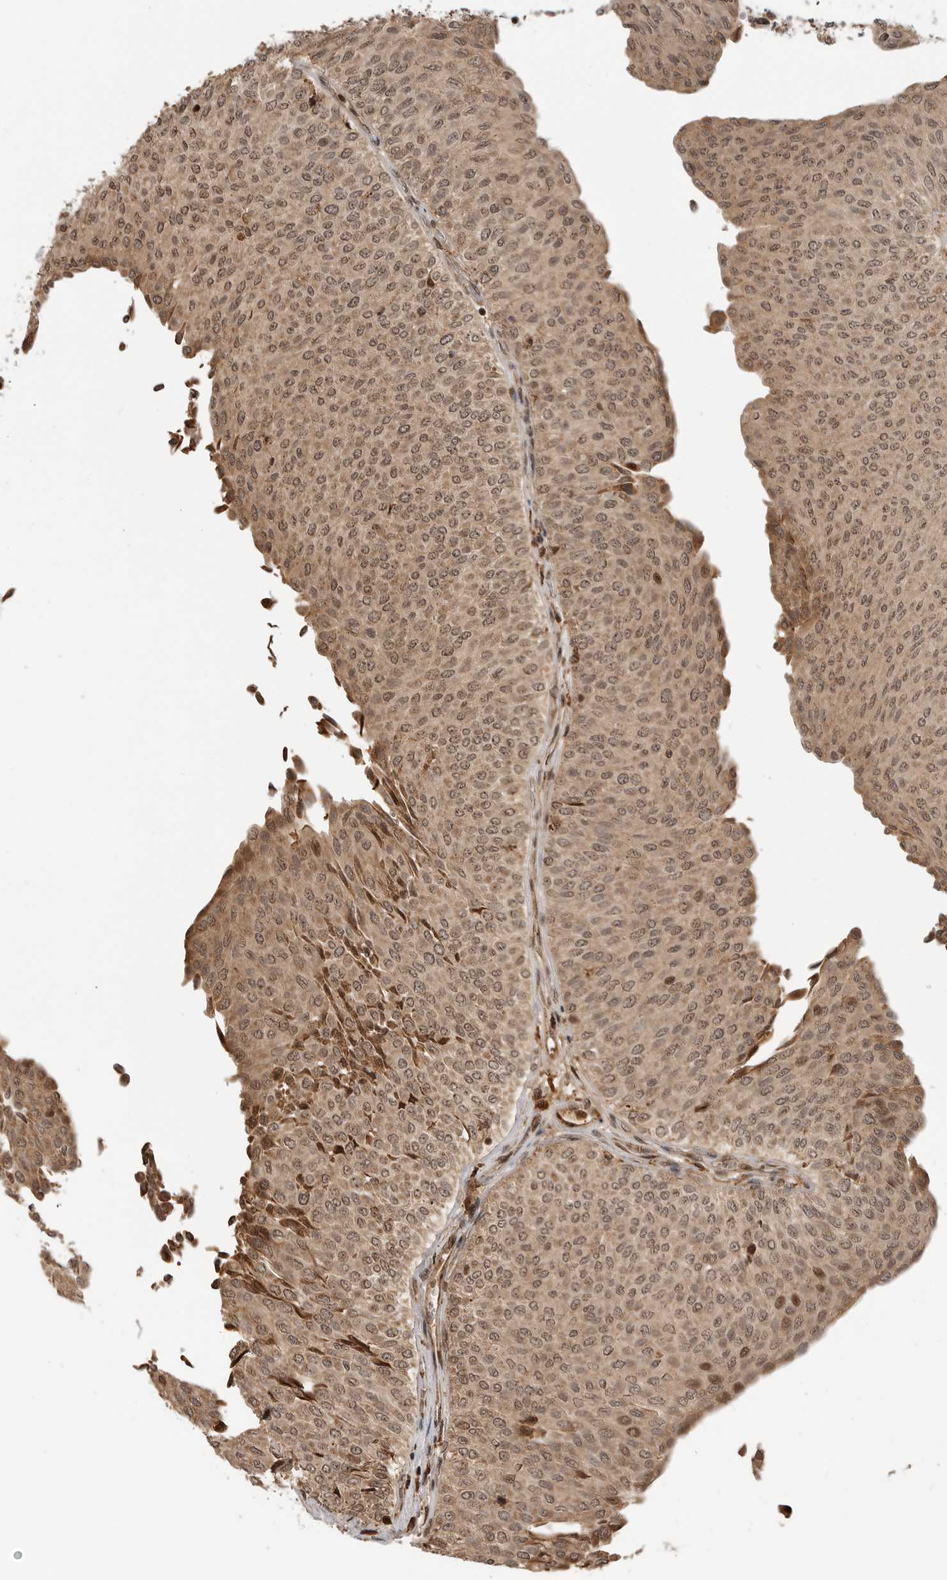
{"staining": {"intensity": "moderate", "quantity": ">75%", "location": "cytoplasmic/membranous,nuclear"}, "tissue": "urothelial cancer", "cell_type": "Tumor cells", "image_type": "cancer", "snomed": [{"axis": "morphology", "description": "Urothelial carcinoma, Low grade"}, {"axis": "topography", "description": "Urinary bladder"}], "caption": "Tumor cells demonstrate medium levels of moderate cytoplasmic/membranous and nuclear positivity in about >75% of cells in human urothelial carcinoma (low-grade).", "gene": "BMP2K", "patient": {"sex": "male", "age": 78}}